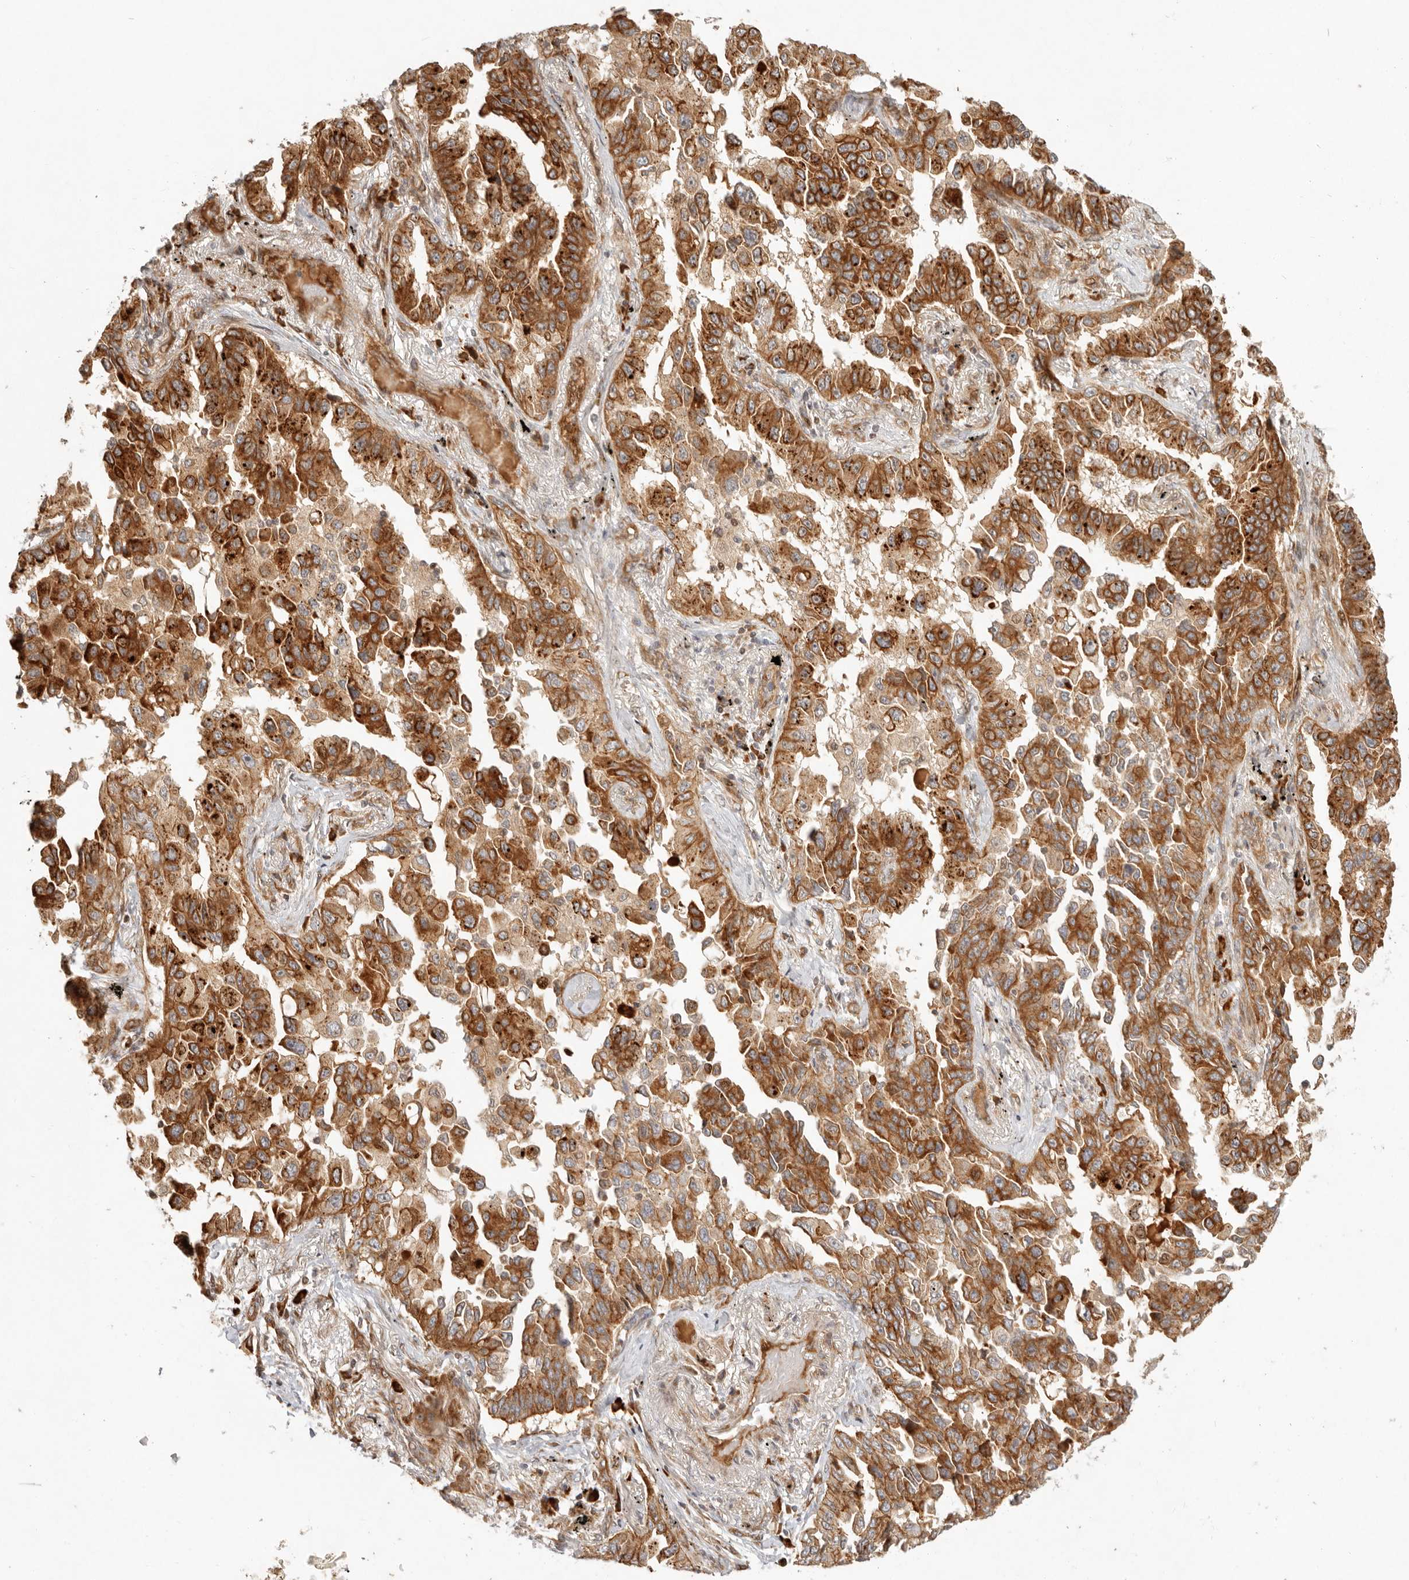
{"staining": {"intensity": "strong", "quantity": ">75%", "location": "cytoplasmic/membranous"}, "tissue": "lung cancer", "cell_type": "Tumor cells", "image_type": "cancer", "snomed": [{"axis": "morphology", "description": "Adenocarcinoma, NOS"}, {"axis": "topography", "description": "Lung"}], "caption": "A brown stain highlights strong cytoplasmic/membranous staining of a protein in lung cancer (adenocarcinoma) tumor cells.", "gene": "KLHL38", "patient": {"sex": "female", "age": 67}}